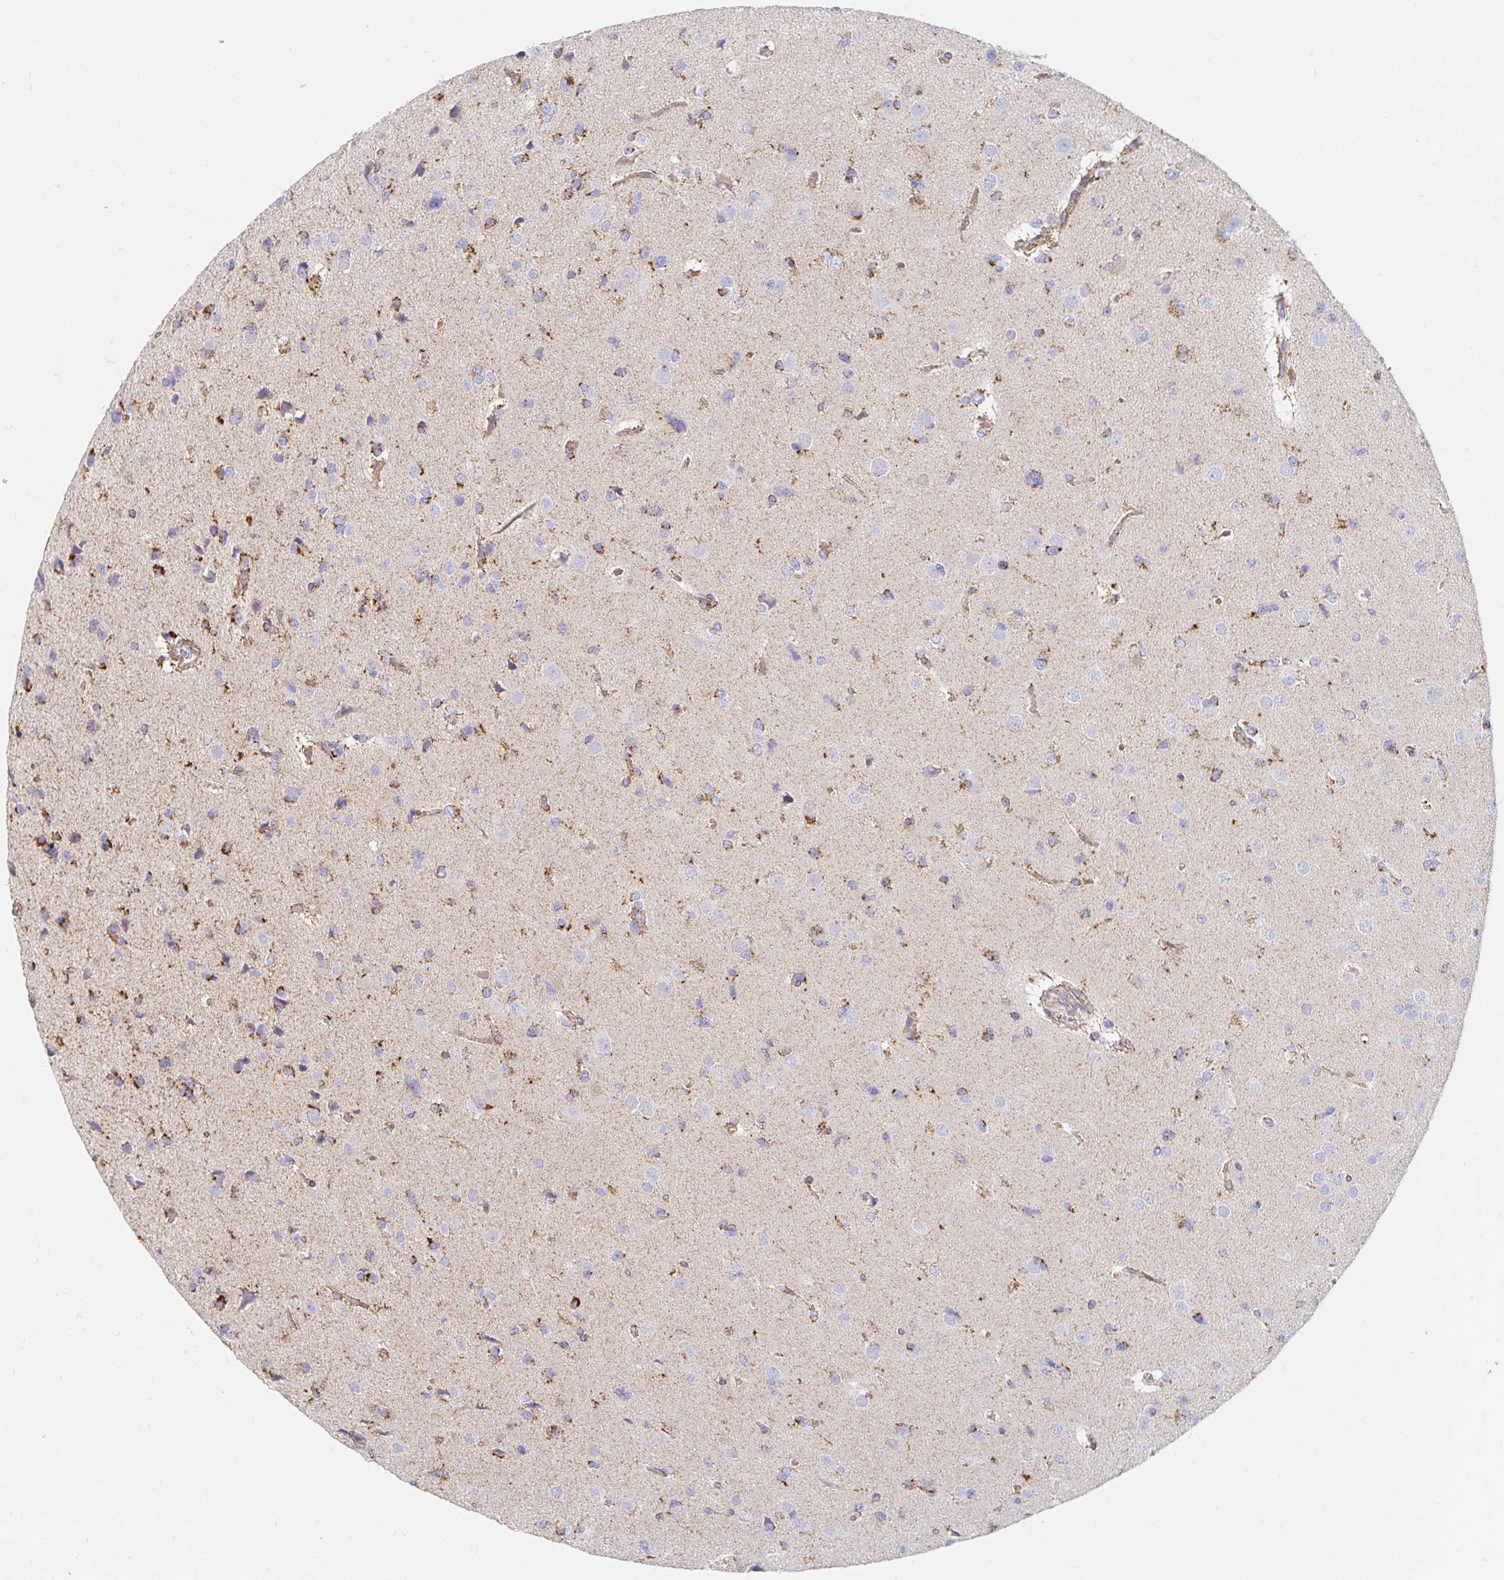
{"staining": {"intensity": "moderate", "quantity": "<25%", "location": "cytoplasmic/membranous"}, "tissue": "glioma", "cell_type": "Tumor cells", "image_type": "cancer", "snomed": [{"axis": "morphology", "description": "Glioma, malignant, Low grade"}, {"axis": "topography", "description": "Brain"}], "caption": "IHC (DAB (3,3'-diaminobenzidine)) staining of human glioma exhibits moderate cytoplasmic/membranous protein staining in about <25% of tumor cells. The staining was performed using DAB (3,3'-diaminobenzidine) to visualize the protein expression in brown, while the nuclei were stained in blue with hematoxylin (Magnification: 20x).", "gene": "MAVS", "patient": {"sex": "female", "age": 55}}